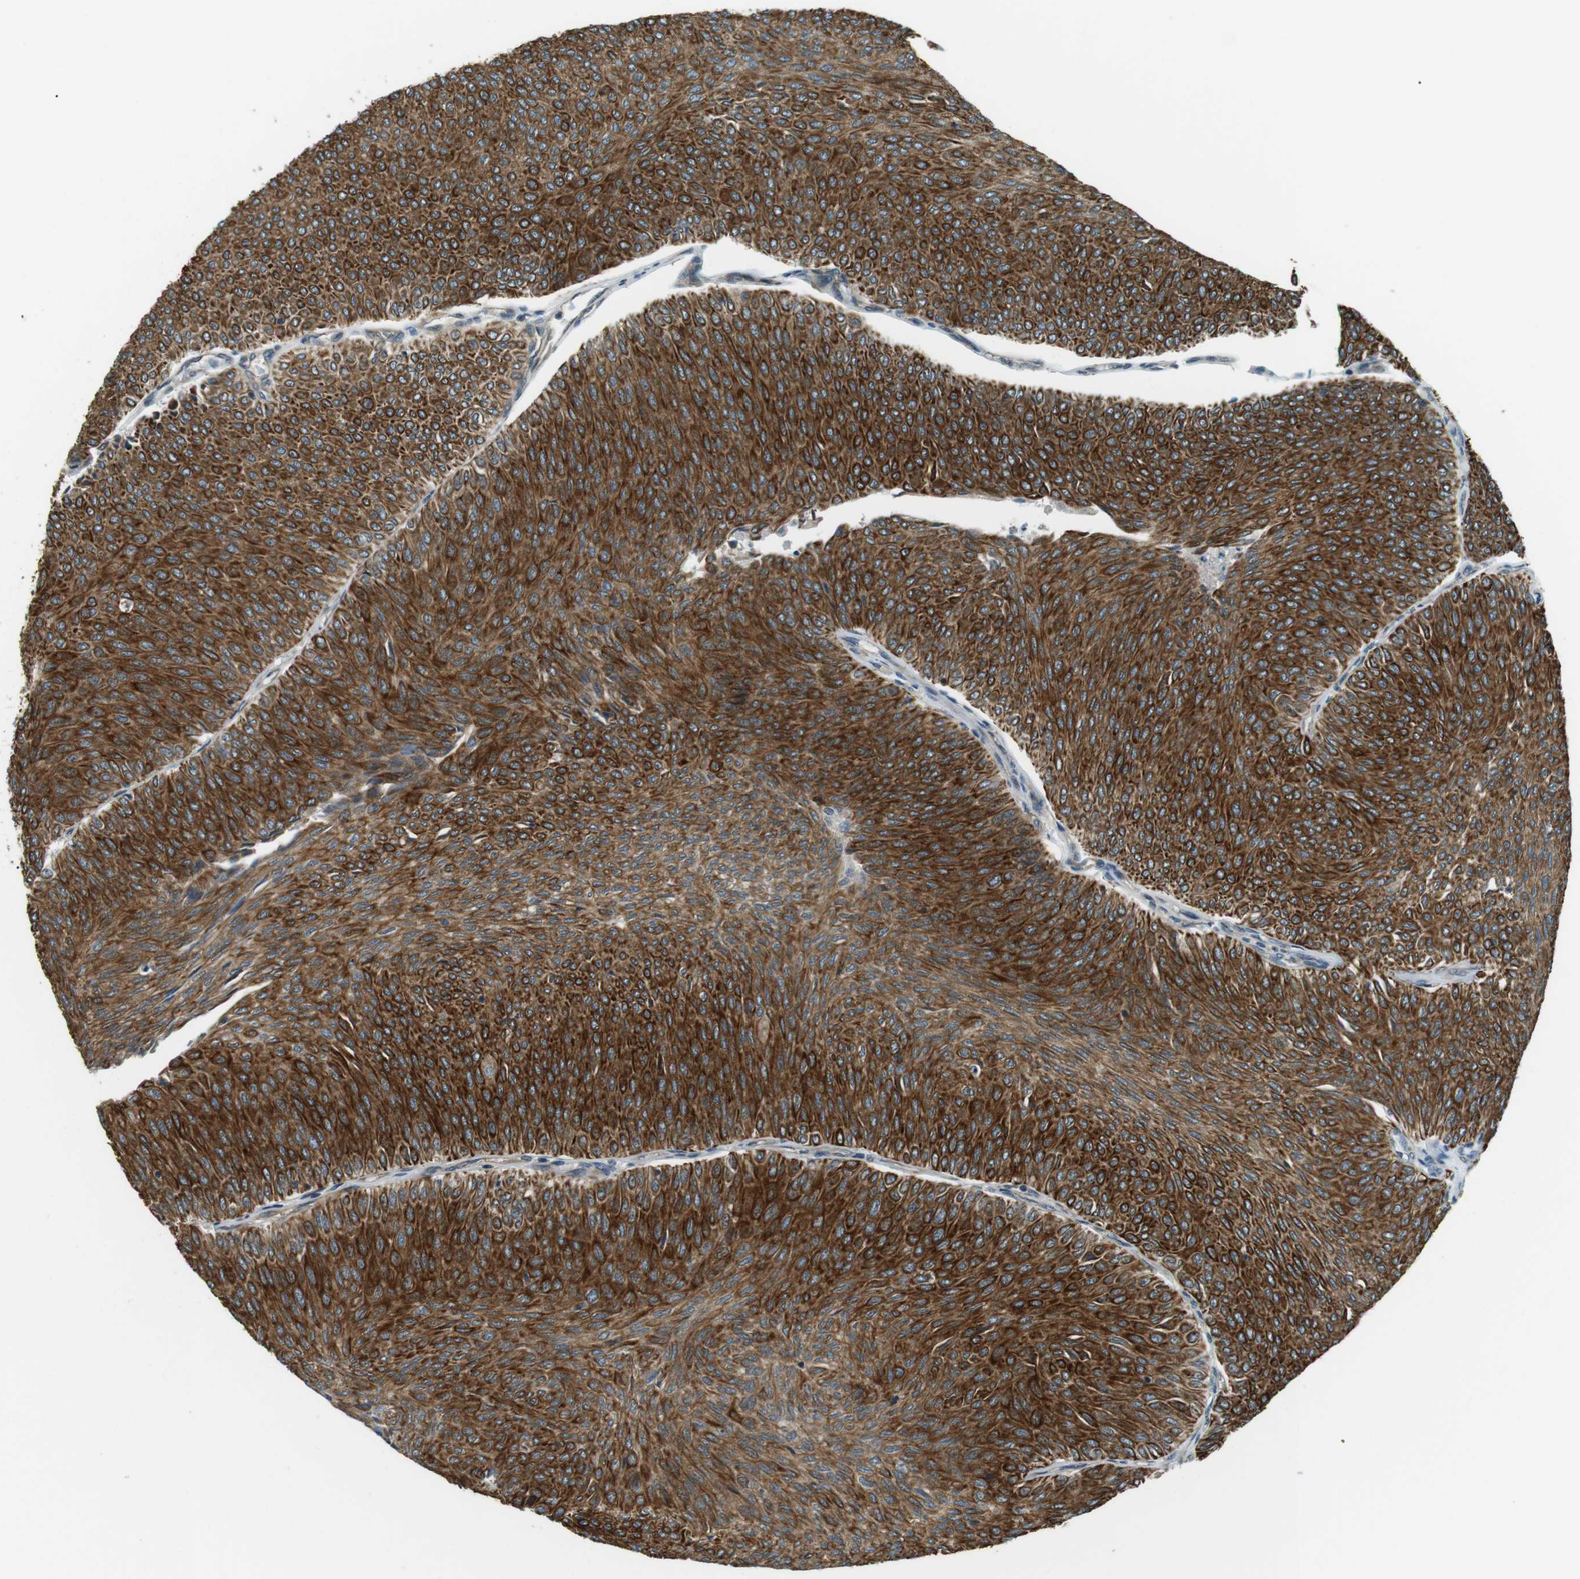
{"staining": {"intensity": "strong", "quantity": ">75%", "location": "cytoplasmic/membranous"}, "tissue": "urothelial cancer", "cell_type": "Tumor cells", "image_type": "cancer", "snomed": [{"axis": "morphology", "description": "Urothelial carcinoma, Low grade"}, {"axis": "topography", "description": "Urinary bladder"}], "caption": "Immunohistochemistry (IHC) of urothelial cancer displays high levels of strong cytoplasmic/membranous expression in approximately >75% of tumor cells.", "gene": "TMEM74", "patient": {"sex": "male", "age": 78}}